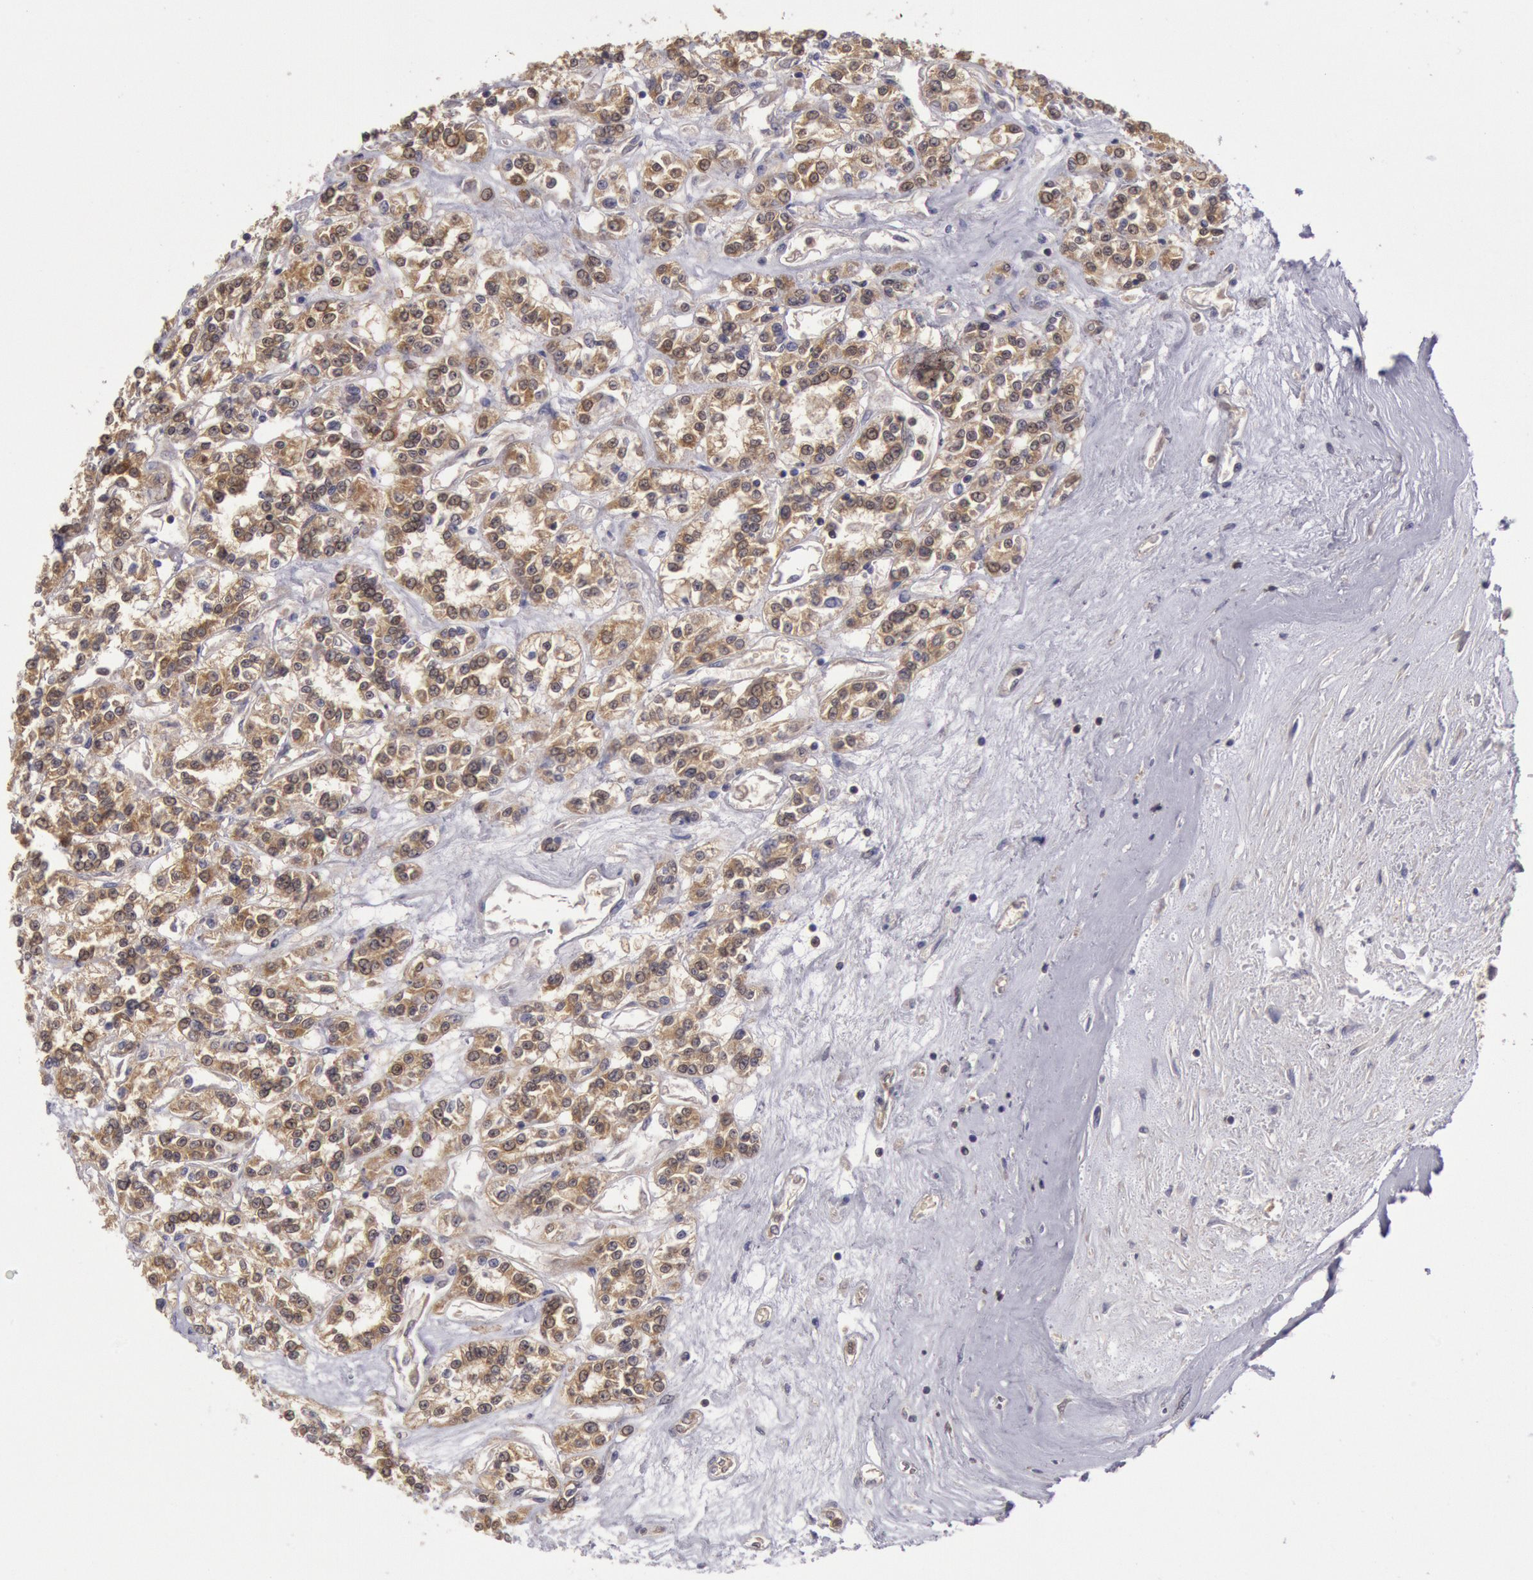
{"staining": {"intensity": "weak", "quantity": "25%-75%", "location": "cytoplasmic/membranous"}, "tissue": "renal cancer", "cell_type": "Tumor cells", "image_type": "cancer", "snomed": [{"axis": "morphology", "description": "Adenocarcinoma, NOS"}, {"axis": "topography", "description": "Kidney"}], "caption": "Brown immunohistochemical staining in human renal cancer displays weak cytoplasmic/membranous positivity in about 25%-75% of tumor cells.", "gene": "MPST", "patient": {"sex": "female", "age": 76}}